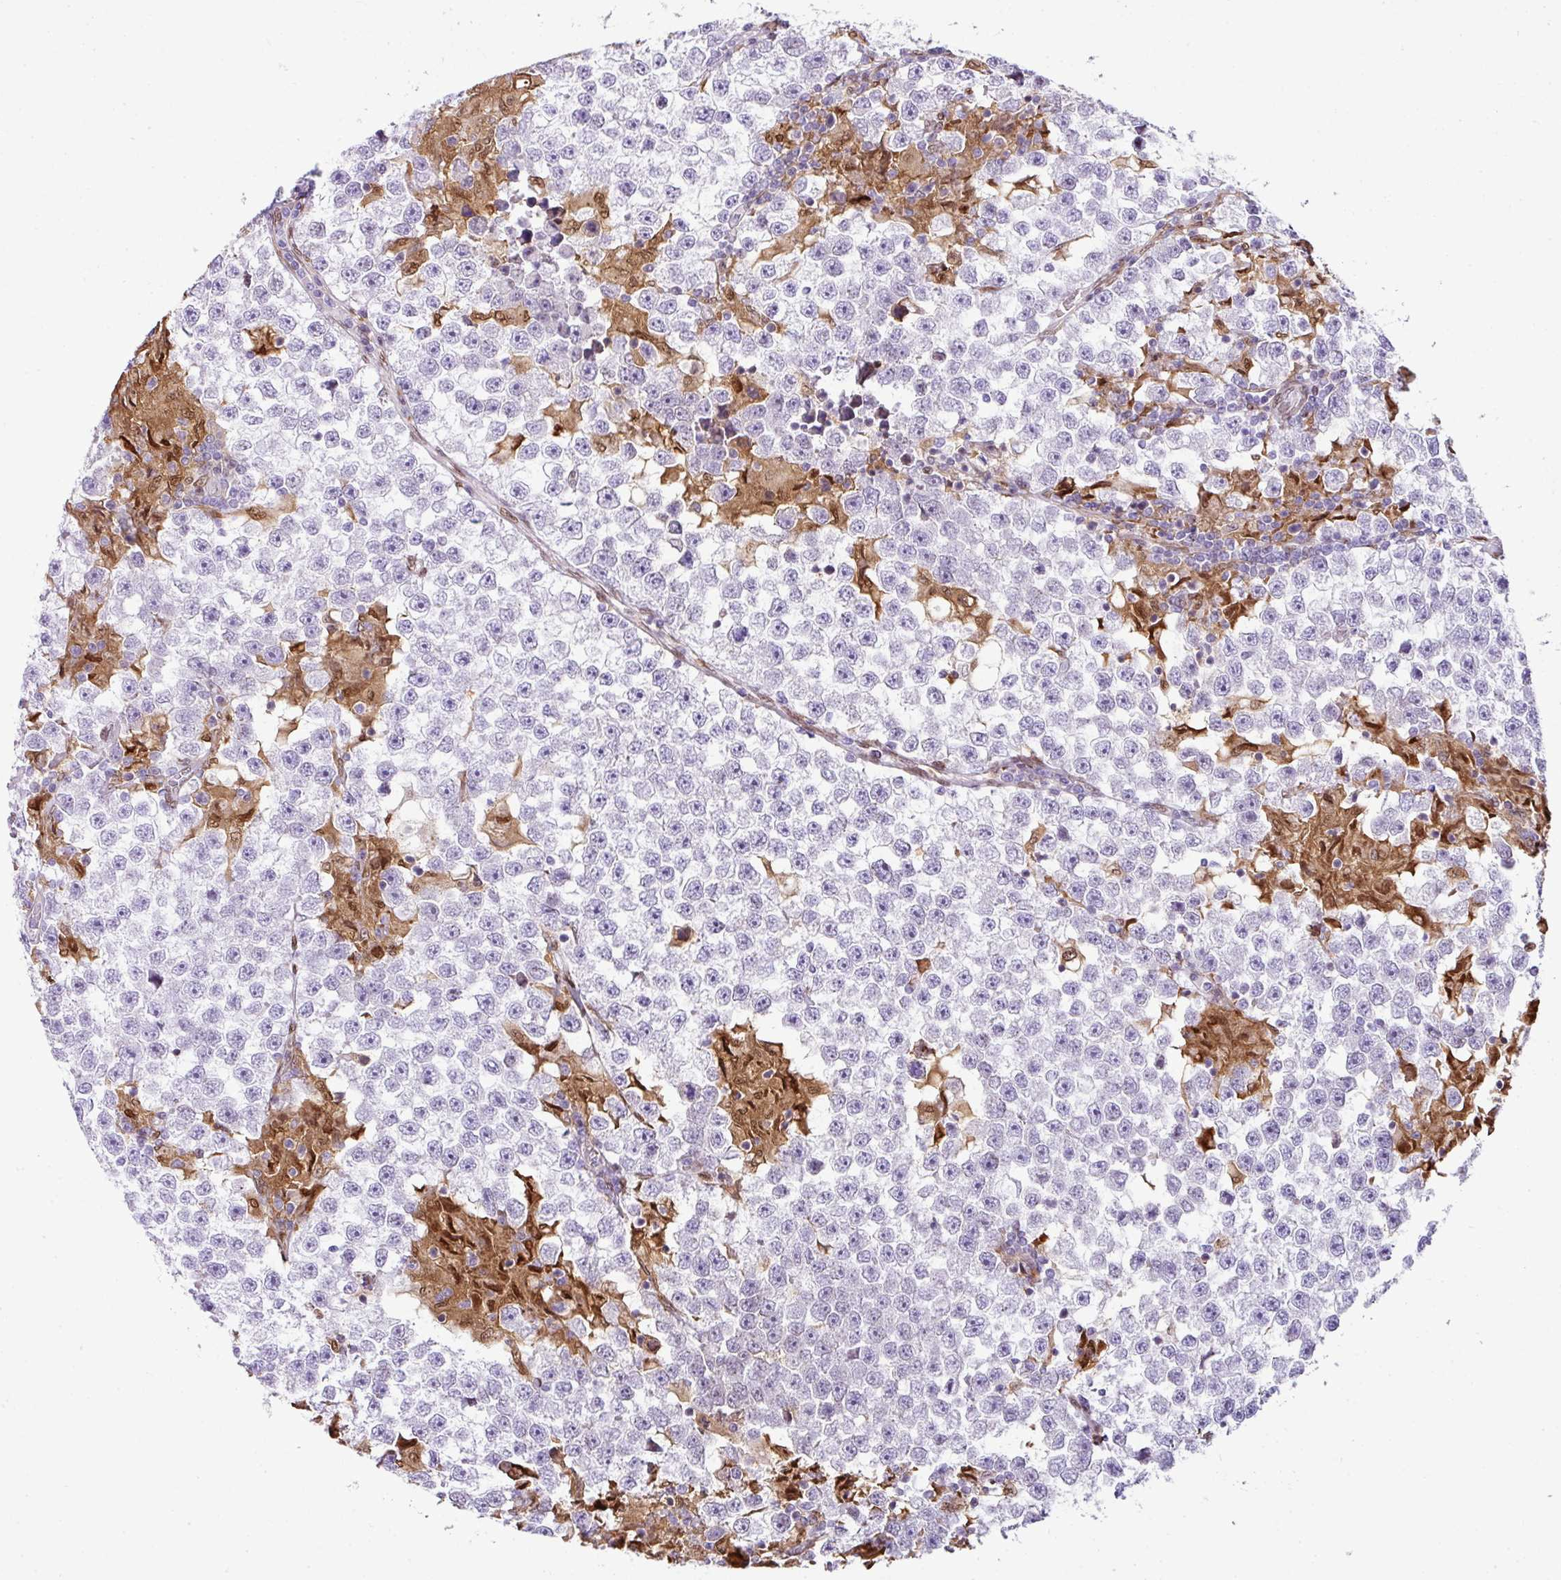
{"staining": {"intensity": "negative", "quantity": "none", "location": "none"}, "tissue": "testis cancer", "cell_type": "Tumor cells", "image_type": "cancer", "snomed": [{"axis": "morphology", "description": "Seminoma, NOS"}, {"axis": "topography", "description": "Testis"}], "caption": "Immunohistochemistry (IHC) image of testis cancer stained for a protein (brown), which demonstrates no expression in tumor cells.", "gene": "PLK1", "patient": {"sex": "male", "age": 46}}